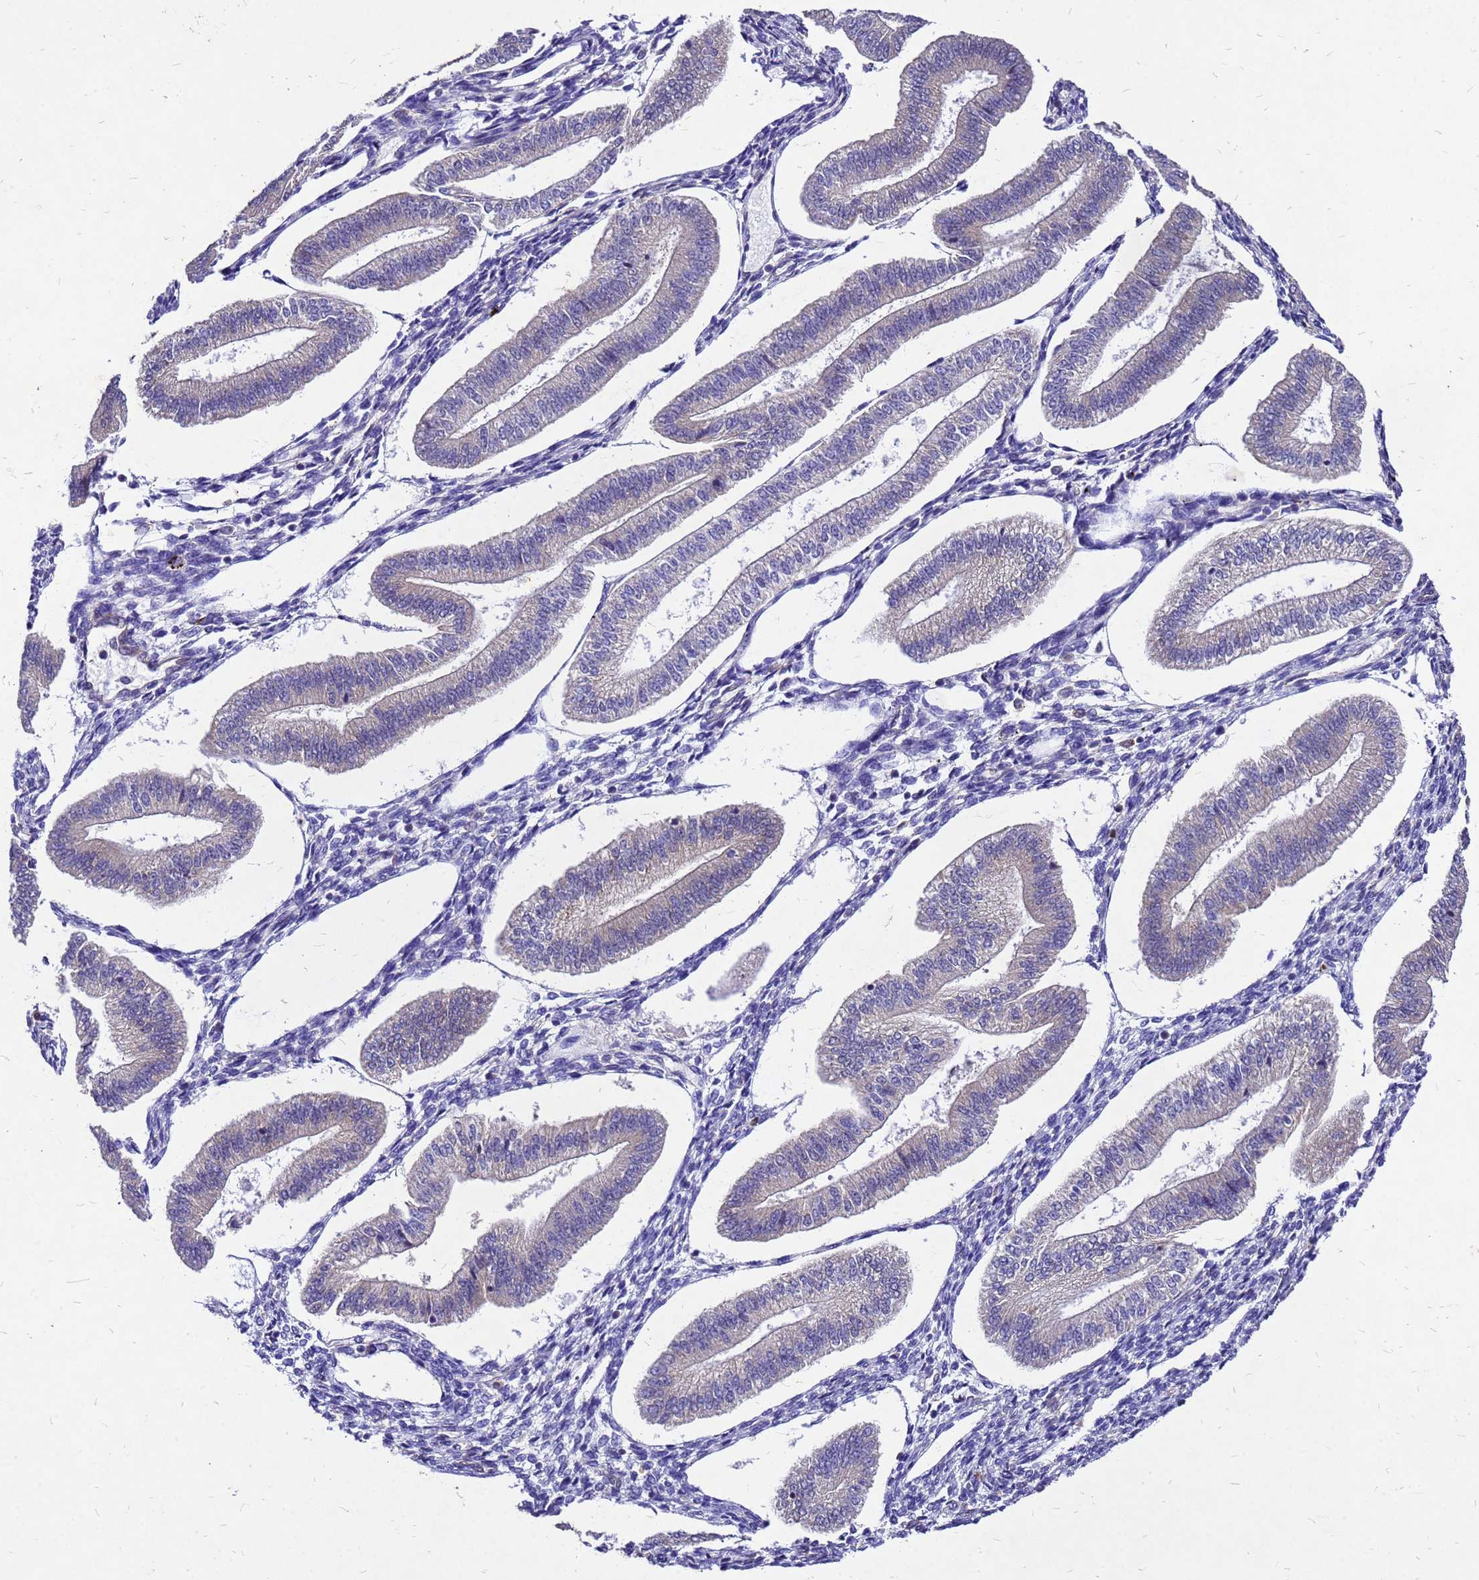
{"staining": {"intensity": "negative", "quantity": "none", "location": "none"}, "tissue": "endometrium", "cell_type": "Cells in endometrial stroma", "image_type": "normal", "snomed": [{"axis": "morphology", "description": "Normal tissue, NOS"}, {"axis": "topography", "description": "Endometrium"}], "caption": "An IHC micrograph of normal endometrium is shown. There is no staining in cells in endometrial stroma of endometrium.", "gene": "DUSP23", "patient": {"sex": "female", "age": 34}}